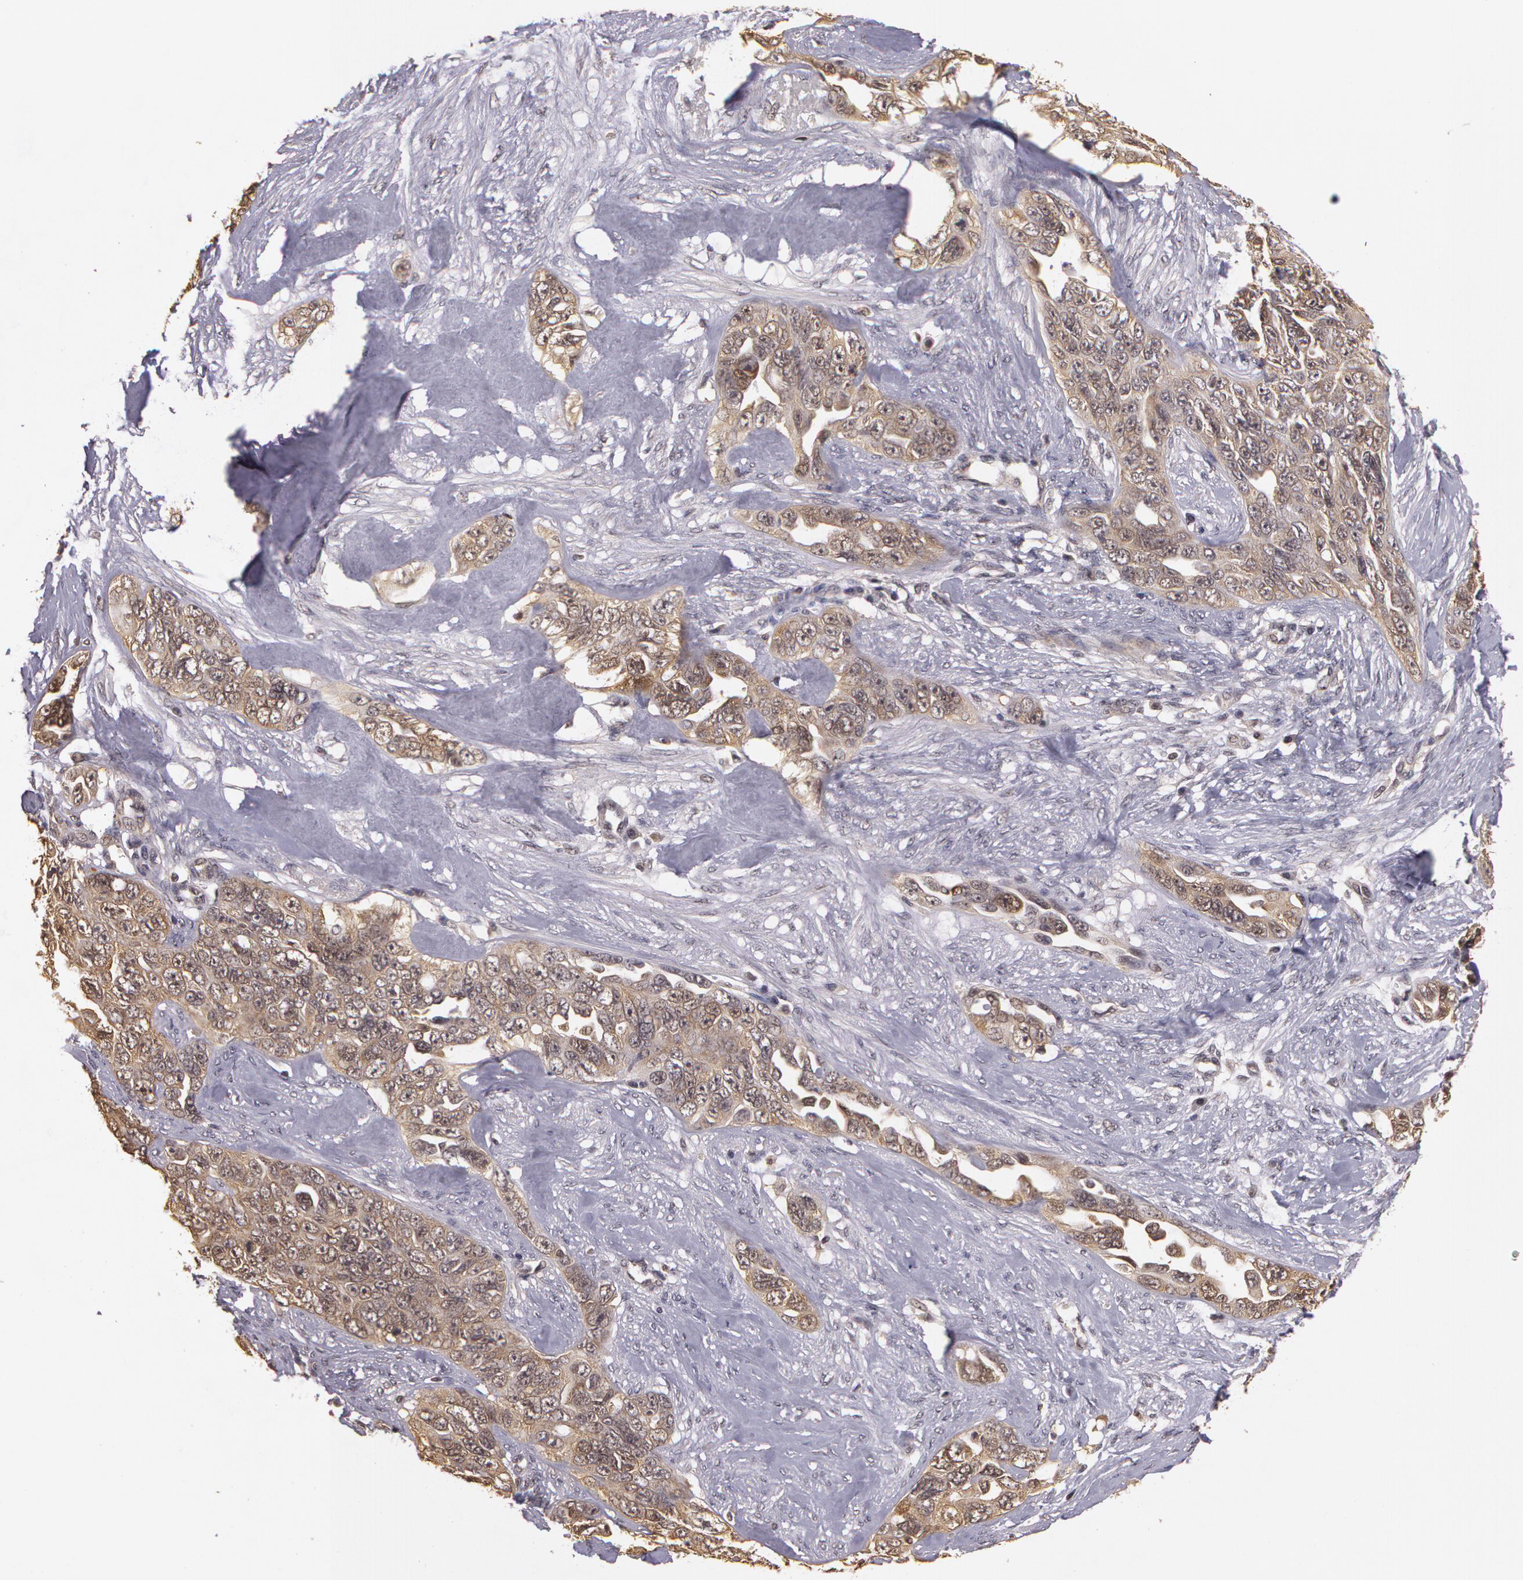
{"staining": {"intensity": "weak", "quantity": "25%-75%", "location": "cytoplasmic/membranous"}, "tissue": "ovarian cancer", "cell_type": "Tumor cells", "image_type": "cancer", "snomed": [{"axis": "morphology", "description": "Cystadenocarcinoma, serous, NOS"}, {"axis": "topography", "description": "Ovary"}], "caption": "Ovarian cancer (serous cystadenocarcinoma) tissue demonstrates weak cytoplasmic/membranous positivity in approximately 25%-75% of tumor cells", "gene": "AHSA1", "patient": {"sex": "female", "age": 63}}